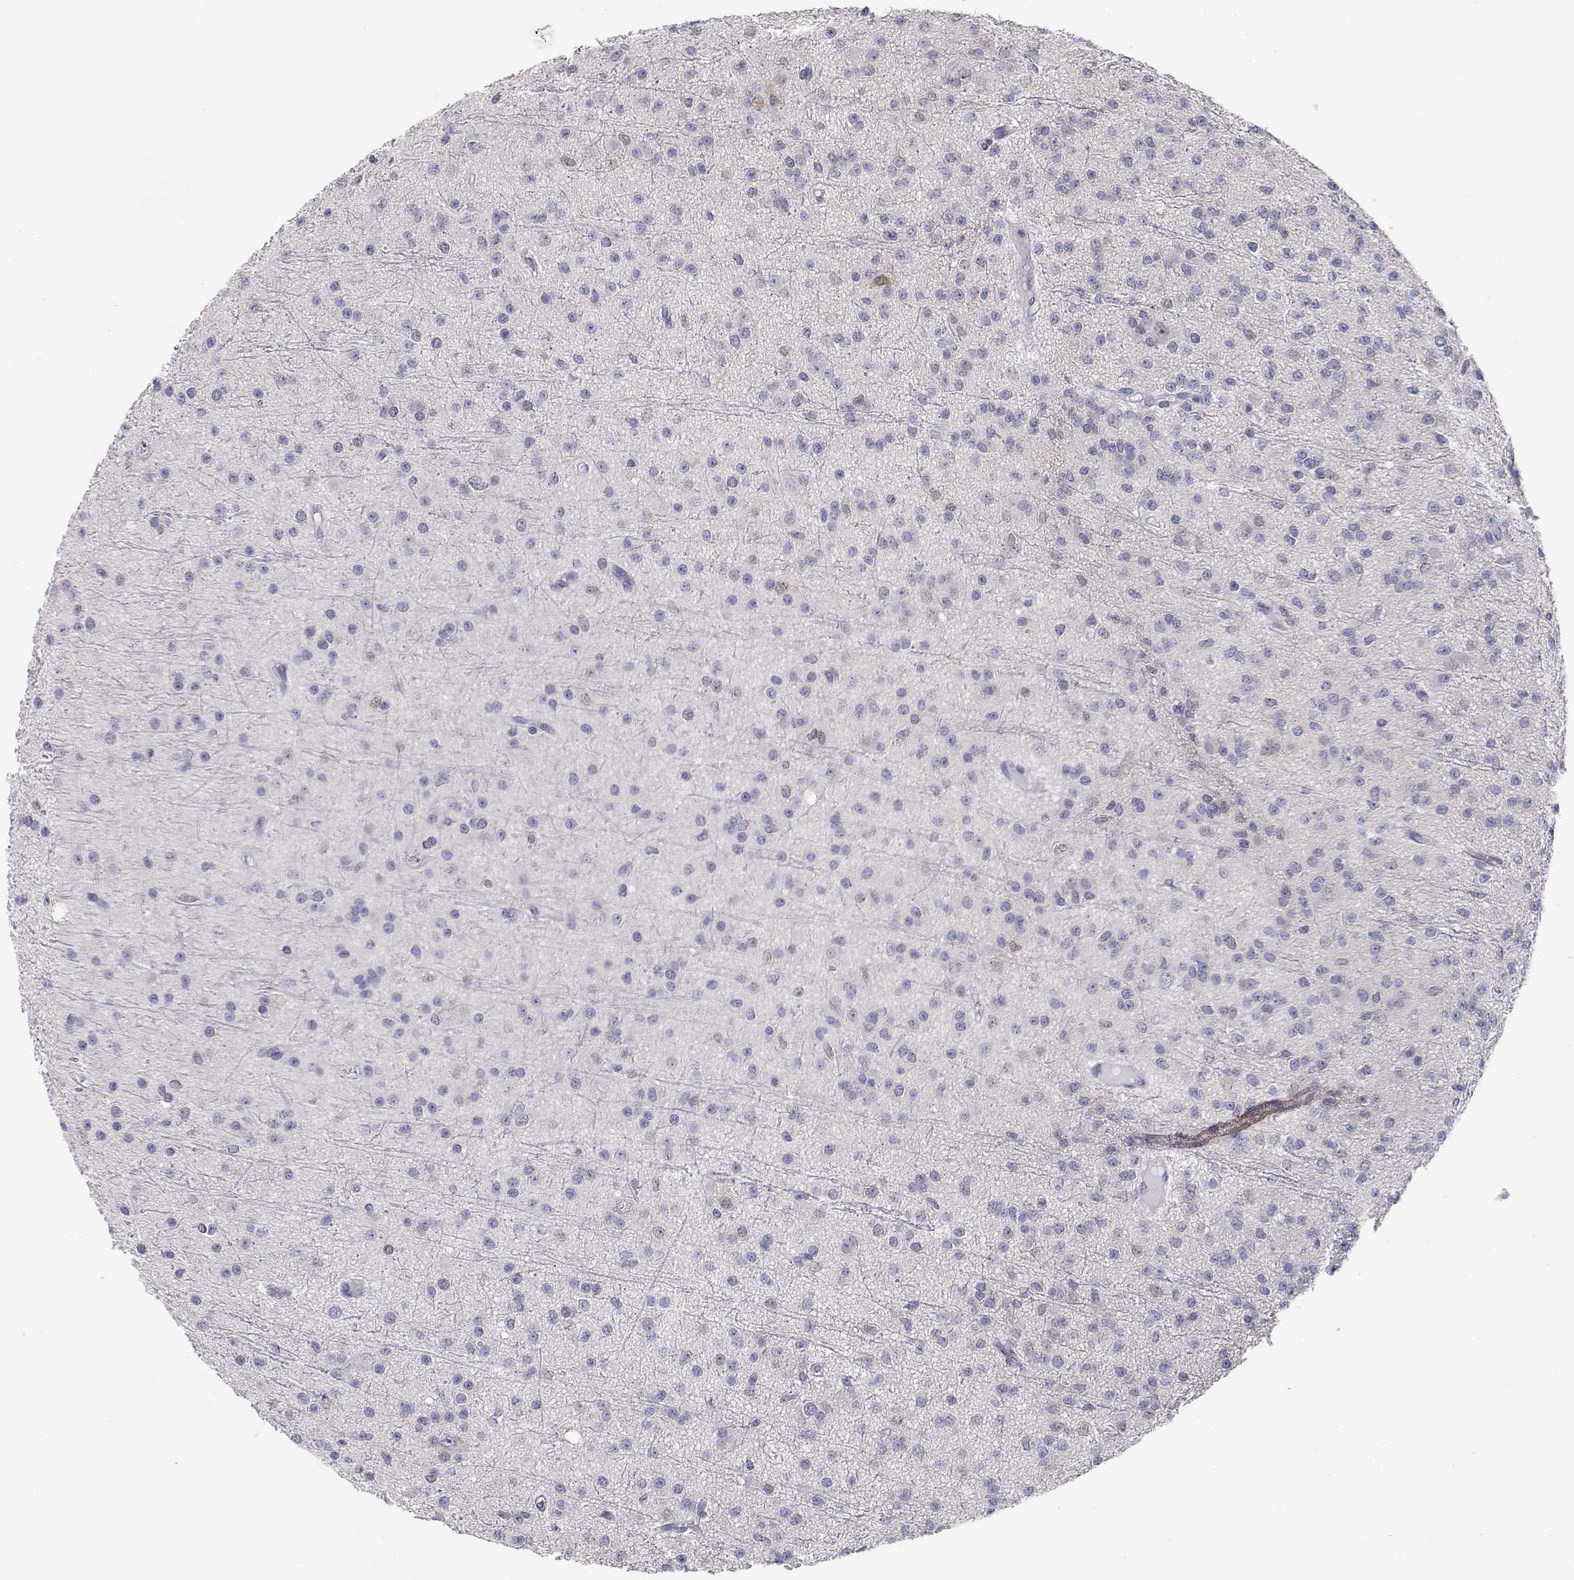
{"staining": {"intensity": "negative", "quantity": "none", "location": "none"}, "tissue": "glioma", "cell_type": "Tumor cells", "image_type": "cancer", "snomed": [{"axis": "morphology", "description": "Glioma, malignant, Low grade"}, {"axis": "topography", "description": "Brain"}], "caption": "Human malignant glioma (low-grade) stained for a protein using immunohistochemistry exhibits no positivity in tumor cells.", "gene": "ADA", "patient": {"sex": "male", "age": 27}}